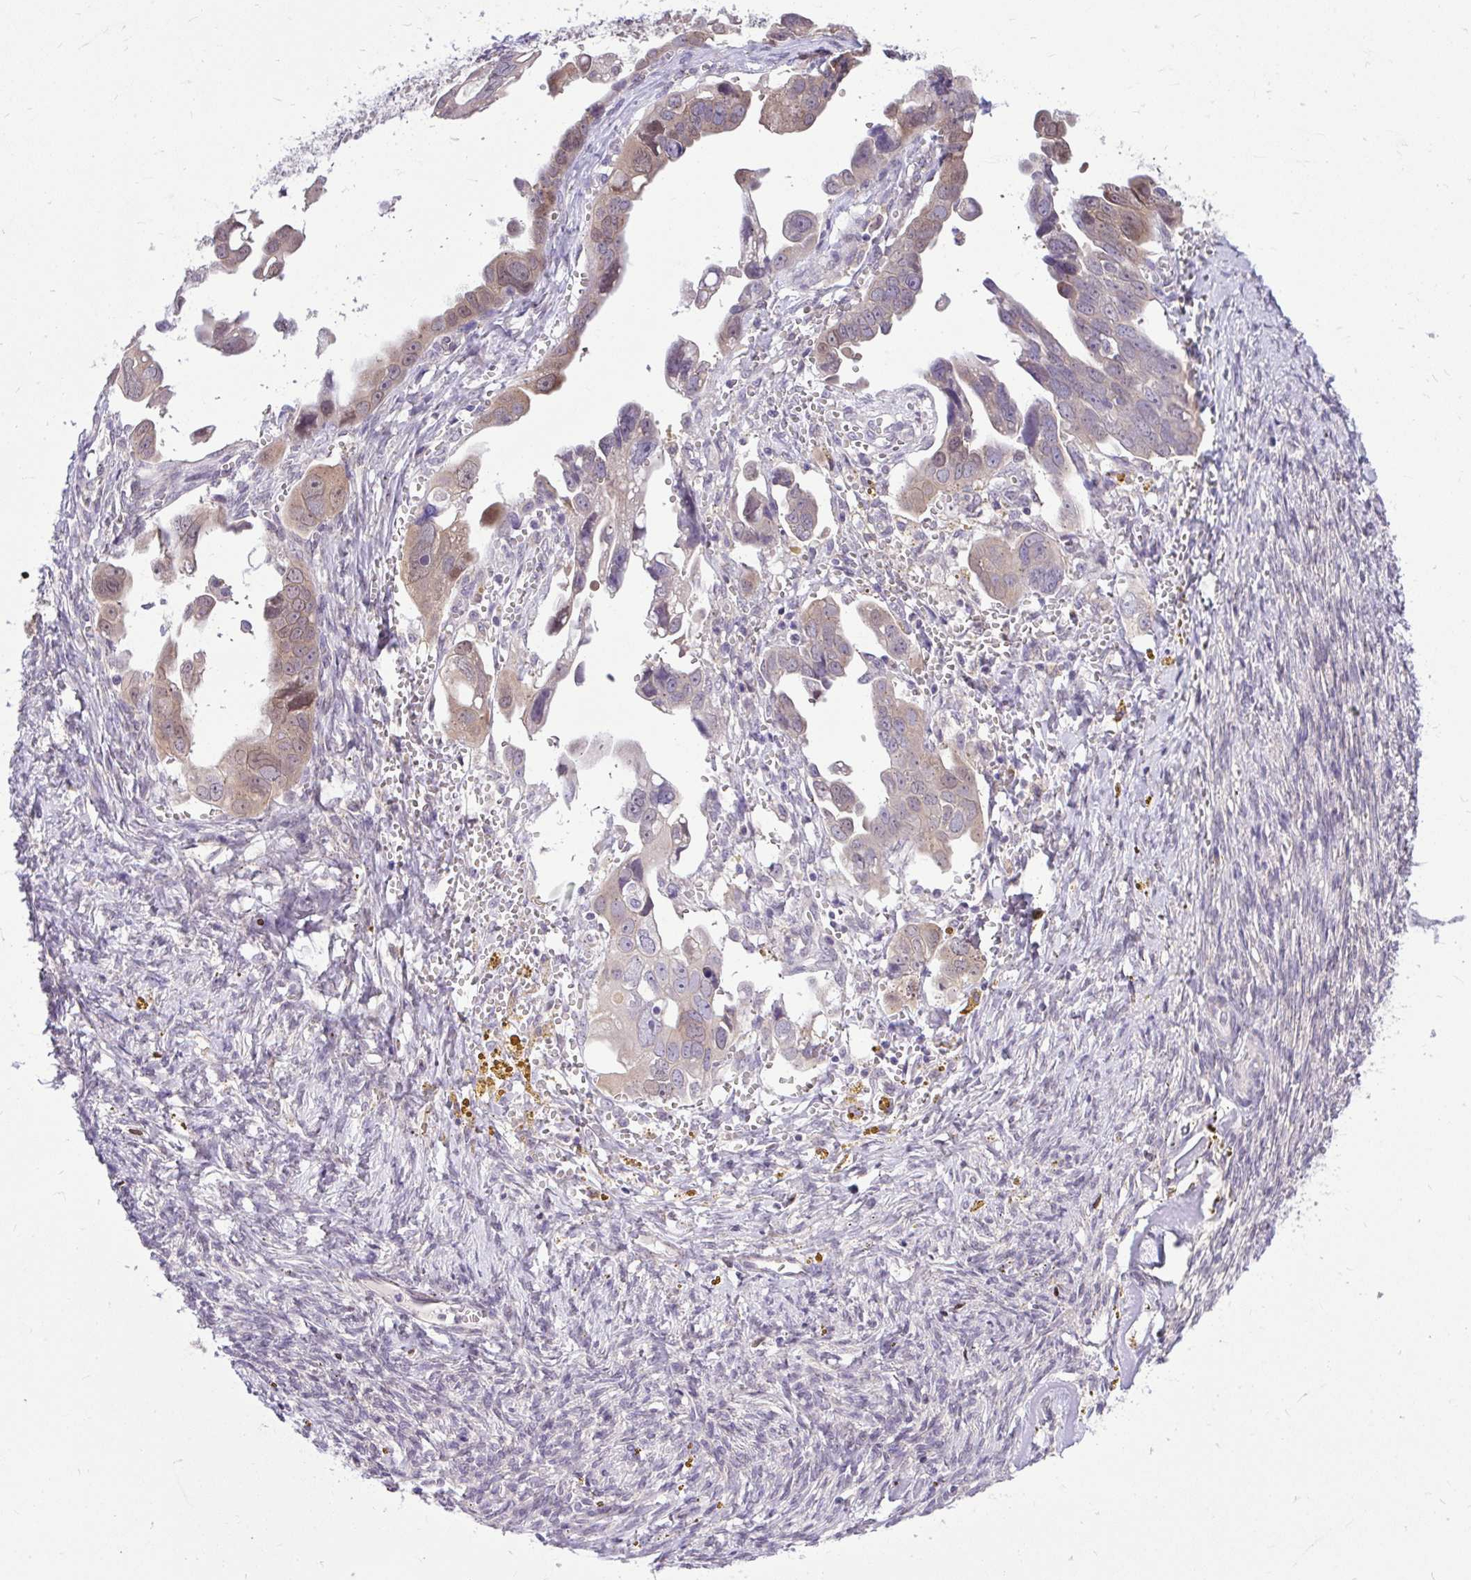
{"staining": {"intensity": "weak", "quantity": "<25%", "location": "cytoplasmic/membranous,nuclear"}, "tissue": "ovarian cancer", "cell_type": "Tumor cells", "image_type": "cancer", "snomed": [{"axis": "morphology", "description": "Cystadenocarcinoma, serous, NOS"}, {"axis": "topography", "description": "Ovary"}], "caption": "Immunohistochemistry (IHC) photomicrograph of serous cystadenocarcinoma (ovarian) stained for a protein (brown), which displays no staining in tumor cells.", "gene": "CEACAM18", "patient": {"sex": "female", "age": 59}}